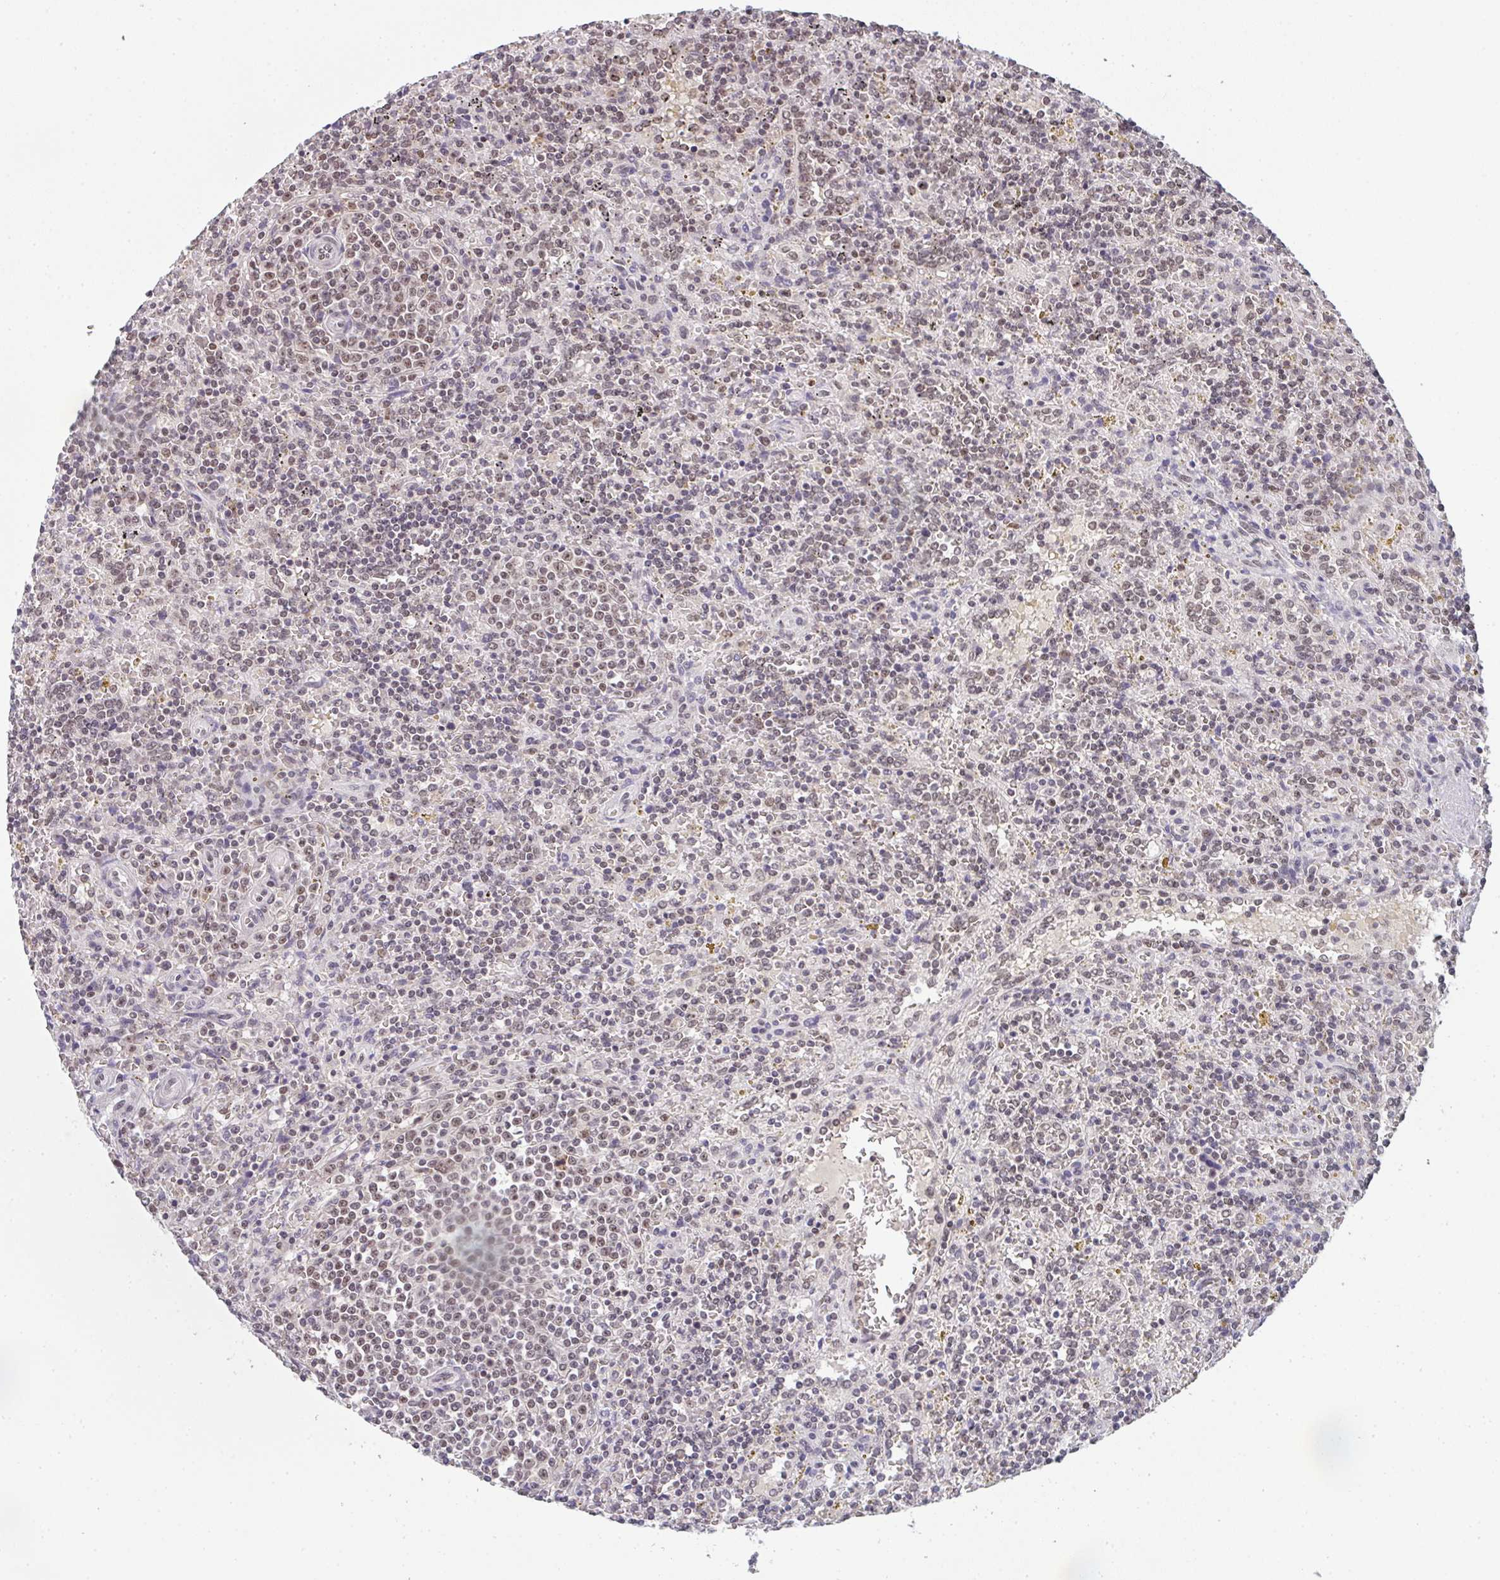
{"staining": {"intensity": "weak", "quantity": "25%-75%", "location": "nuclear"}, "tissue": "lymphoma", "cell_type": "Tumor cells", "image_type": "cancer", "snomed": [{"axis": "morphology", "description": "Malignant lymphoma, non-Hodgkin's type, Low grade"}, {"axis": "topography", "description": "Spleen"}], "caption": "The immunohistochemical stain highlights weak nuclear expression in tumor cells of malignant lymphoma, non-Hodgkin's type (low-grade) tissue. The staining was performed using DAB to visualize the protein expression in brown, while the nuclei were stained in blue with hematoxylin (Magnification: 20x).", "gene": "DKC1", "patient": {"sex": "male", "age": 67}}